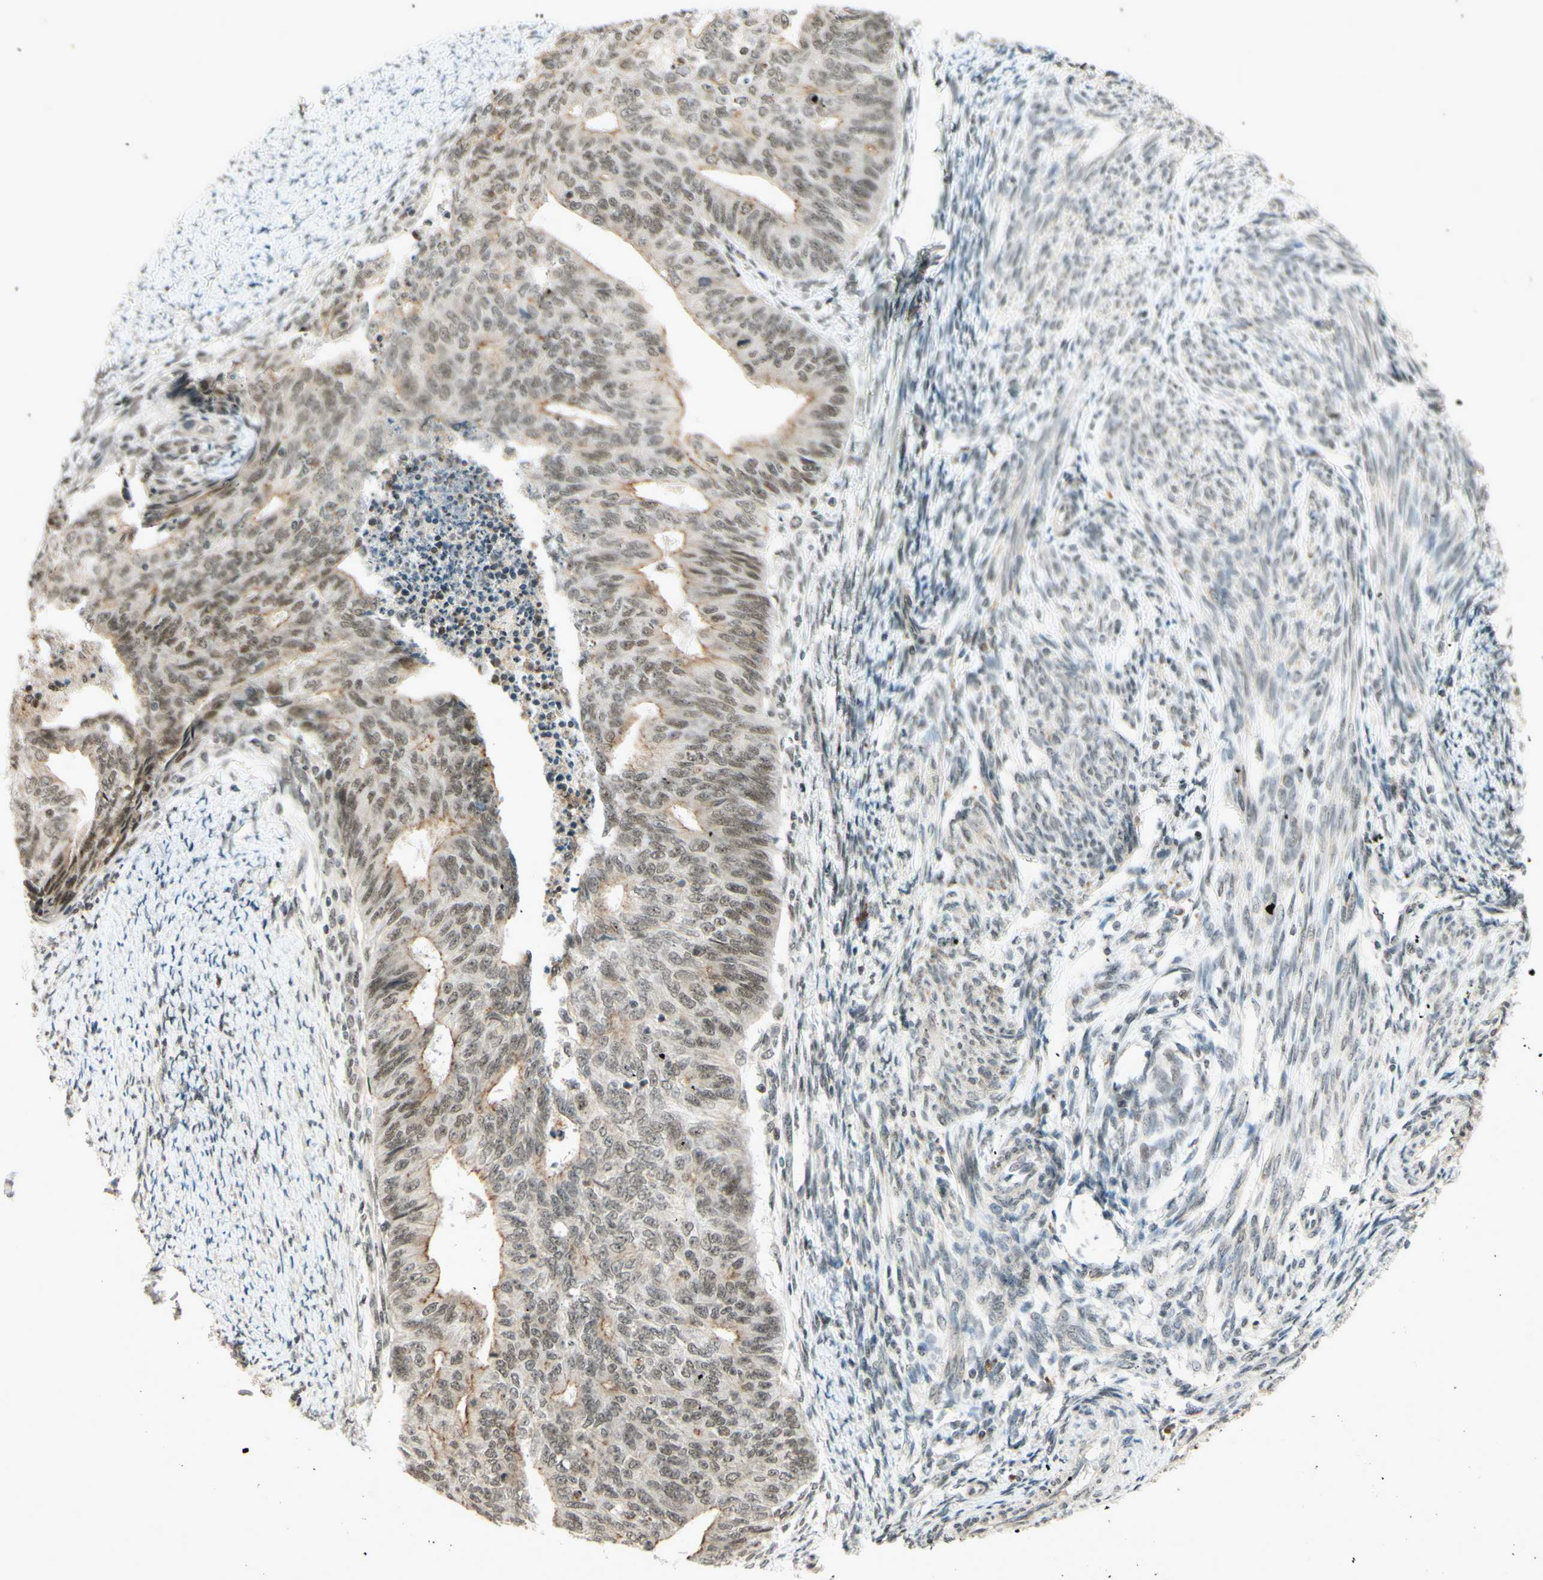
{"staining": {"intensity": "weak", "quantity": ">75%", "location": "nuclear"}, "tissue": "endometrial cancer", "cell_type": "Tumor cells", "image_type": "cancer", "snomed": [{"axis": "morphology", "description": "Adenocarcinoma, NOS"}, {"axis": "topography", "description": "Endometrium"}], "caption": "Immunohistochemical staining of endometrial adenocarcinoma reveals low levels of weak nuclear expression in about >75% of tumor cells.", "gene": "SMARCB1", "patient": {"sex": "female", "age": 32}}